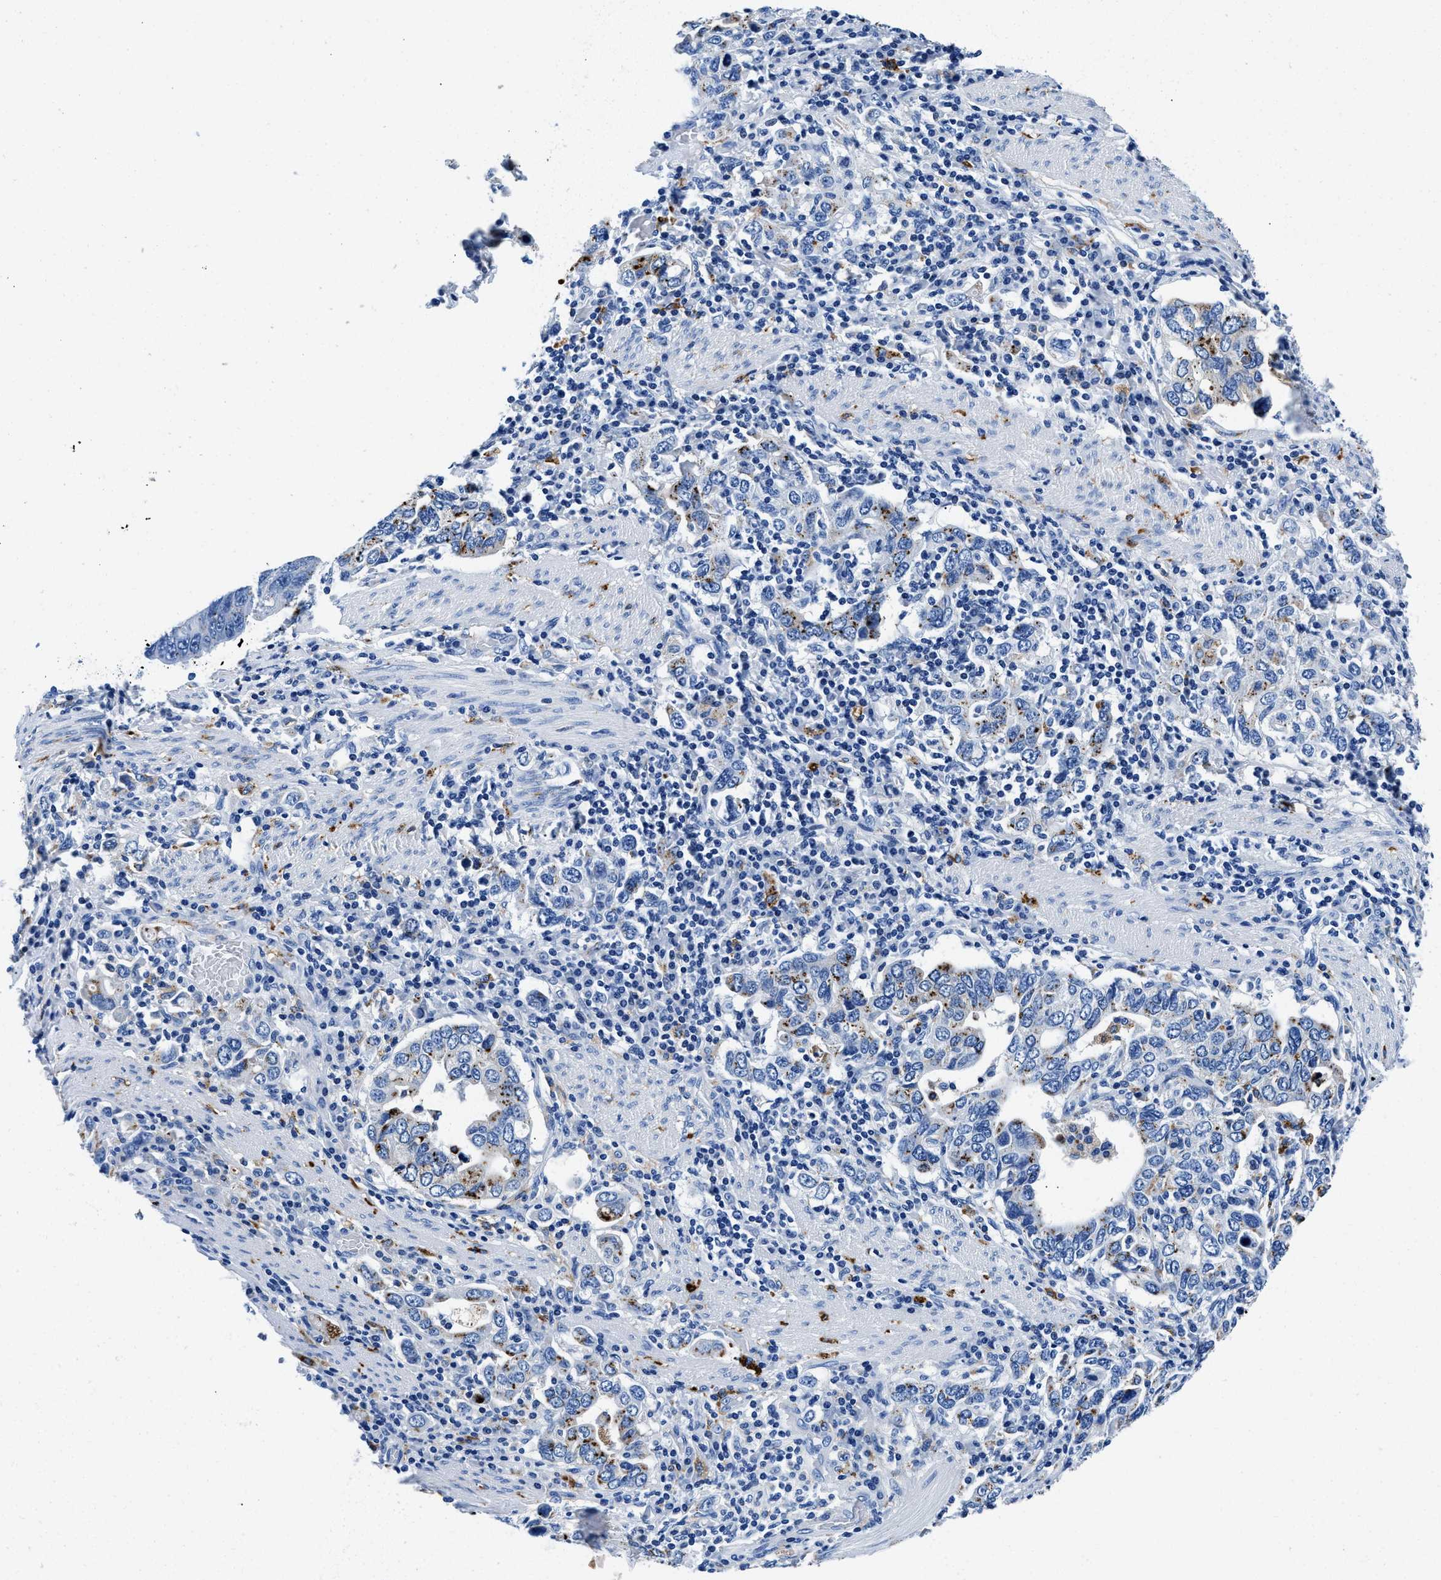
{"staining": {"intensity": "moderate", "quantity": "<25%", "location": "cytoplasmic/membranous"}, "tissue": "stomach cancer", "cell_type": "Tumor cells", "image_type": "cancer", "snomed": [{"axis": "morphology", "description": "Adenocarcinoma, NOS"}, {"axis": "topography", "description": "Stomach, upper"}], "caption": "DAB immunohistochemical staining of stomach adenocarcinoma reveals moderate cytoplasmic/membranous protein staining in about <25% of tumor cells. The staining was performed using DAB (3,3'-diaminobenzidine), with brown indicating positive protein expression. Nuclei are stained blue with hematoxylin.", "gene": "OR14K1", "patient": {"sex": "male", "age": 62}}